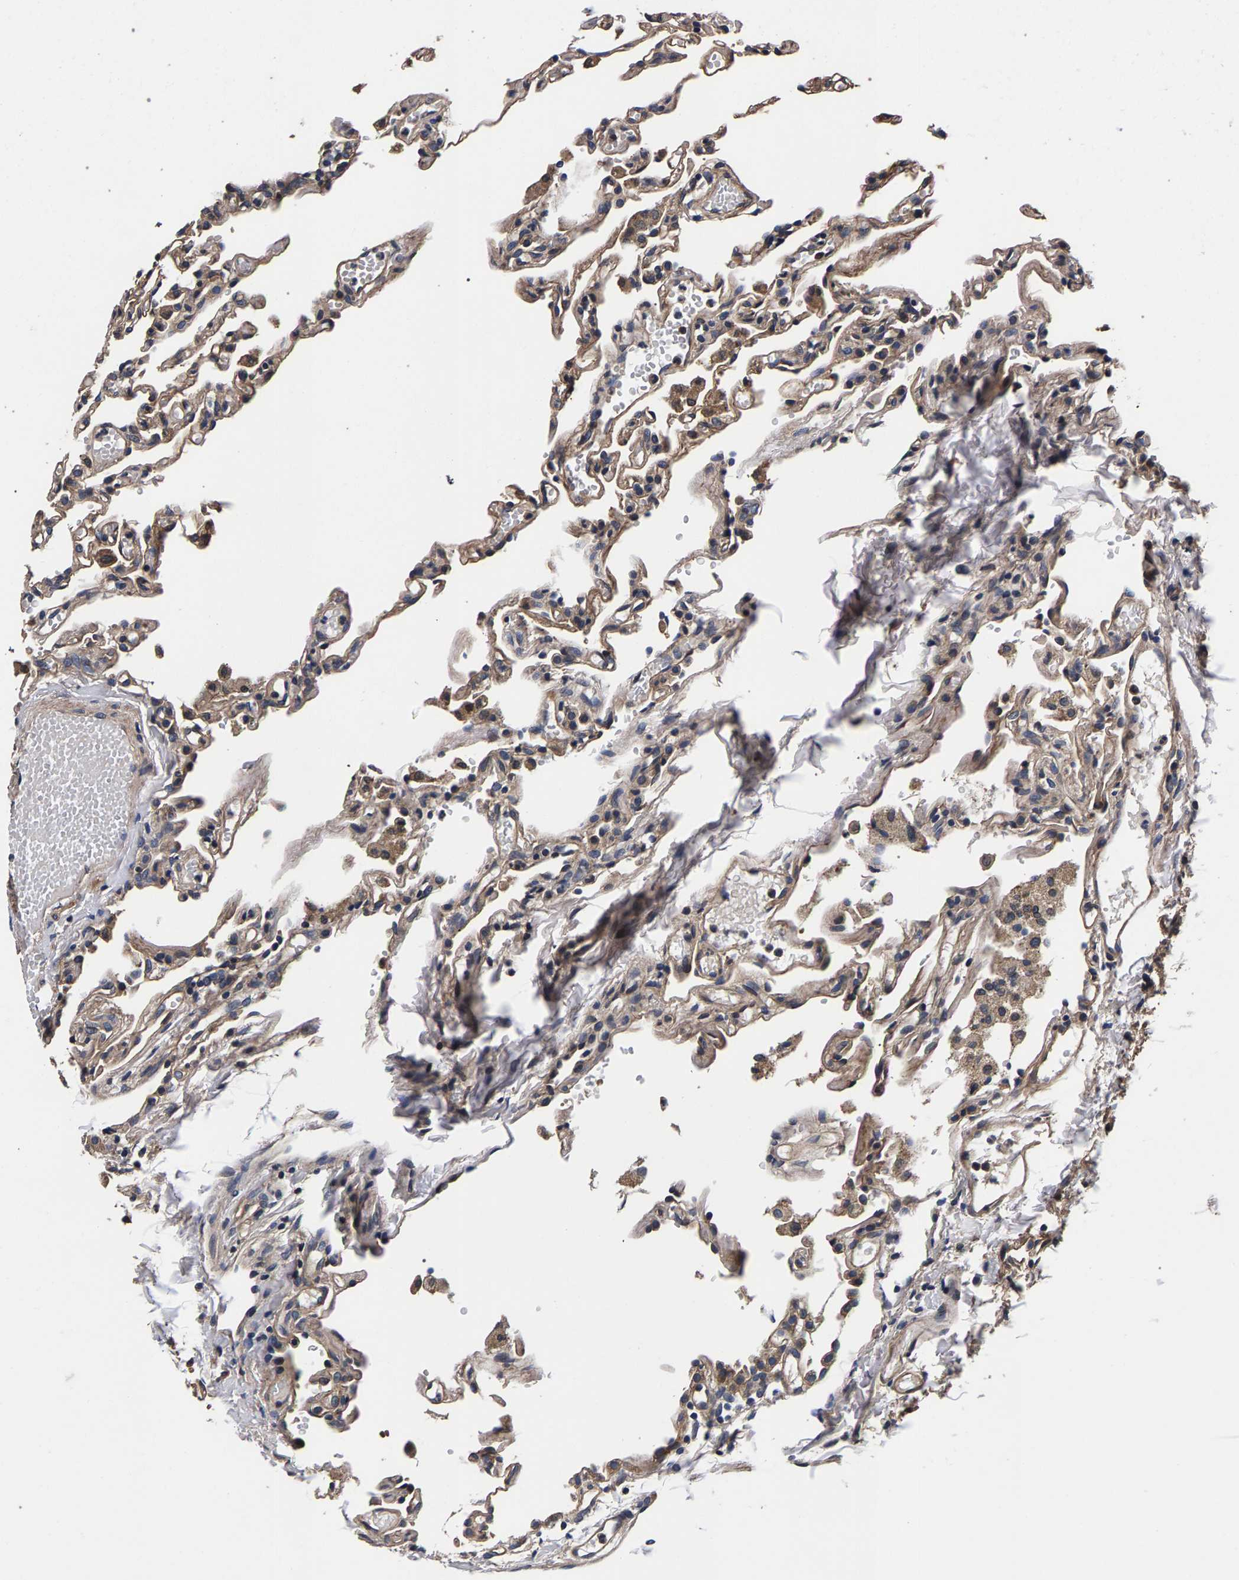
{"staining": {"intensity": "moderate", "quantity": ">75%", "location": "cytoplasmic/membranous"}, "tissue": "lung", "cell_type": "Alveolar cells", "image_type": "normal", "snomed": [{"axis": "morphology", "description": "Normal tissue, NOS"}, {"axis": "topography", "description": "Lung"}], "caption": "Immunohistochemistry staining of normal lung, which demonstrates medium levels of moderate cytoplasmic/membranous positivity in about >75% of alveolar cells indicating moderate cytoplasmic/membranous protein positivity. The staining was performed using DAB (3,3'-diaminobenzidine) (brown) for protein detection and nuclei were counterstained in hematoxylin (blue).", "gene": "MARCHF7", "patient": {"sex": "male", "age": 21}}